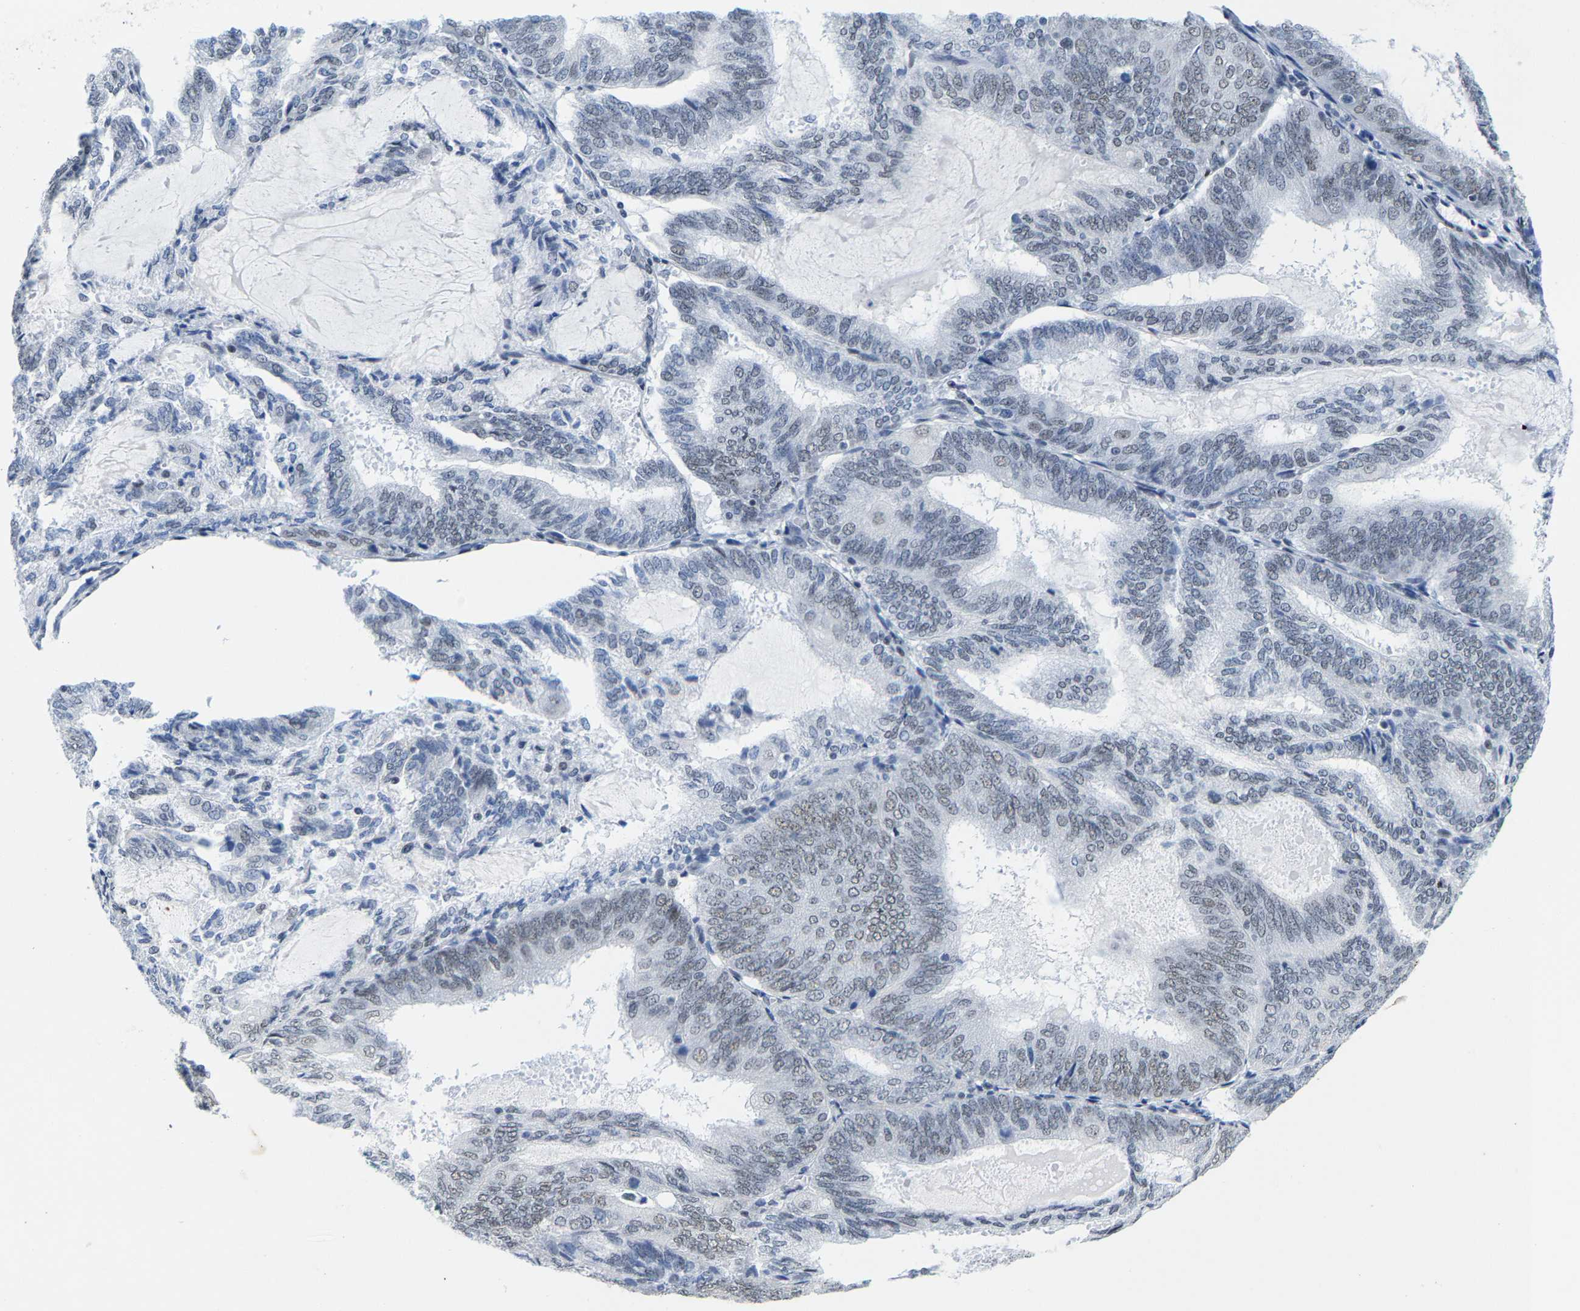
{"staining": {"intensity": "negative", "quantity": "none", "location": "none"}, "tissue": "endometrial cancer", "cell_type": "Tumor cells", "image_type": "cancer", "snomed": [{"axis": "morphology", "description": "Adenocarcinoma, NOS"}, {"axis": "topography", "description": "Endometrium"}], "caption": "A high-resolution photomicrograph shows immunohistochemistry staining of endometrial cancer, which demonstrates no significant expression in tumor cells.", "gene": "SETD1B", "patient": {"sex": "female", "age": 81}}